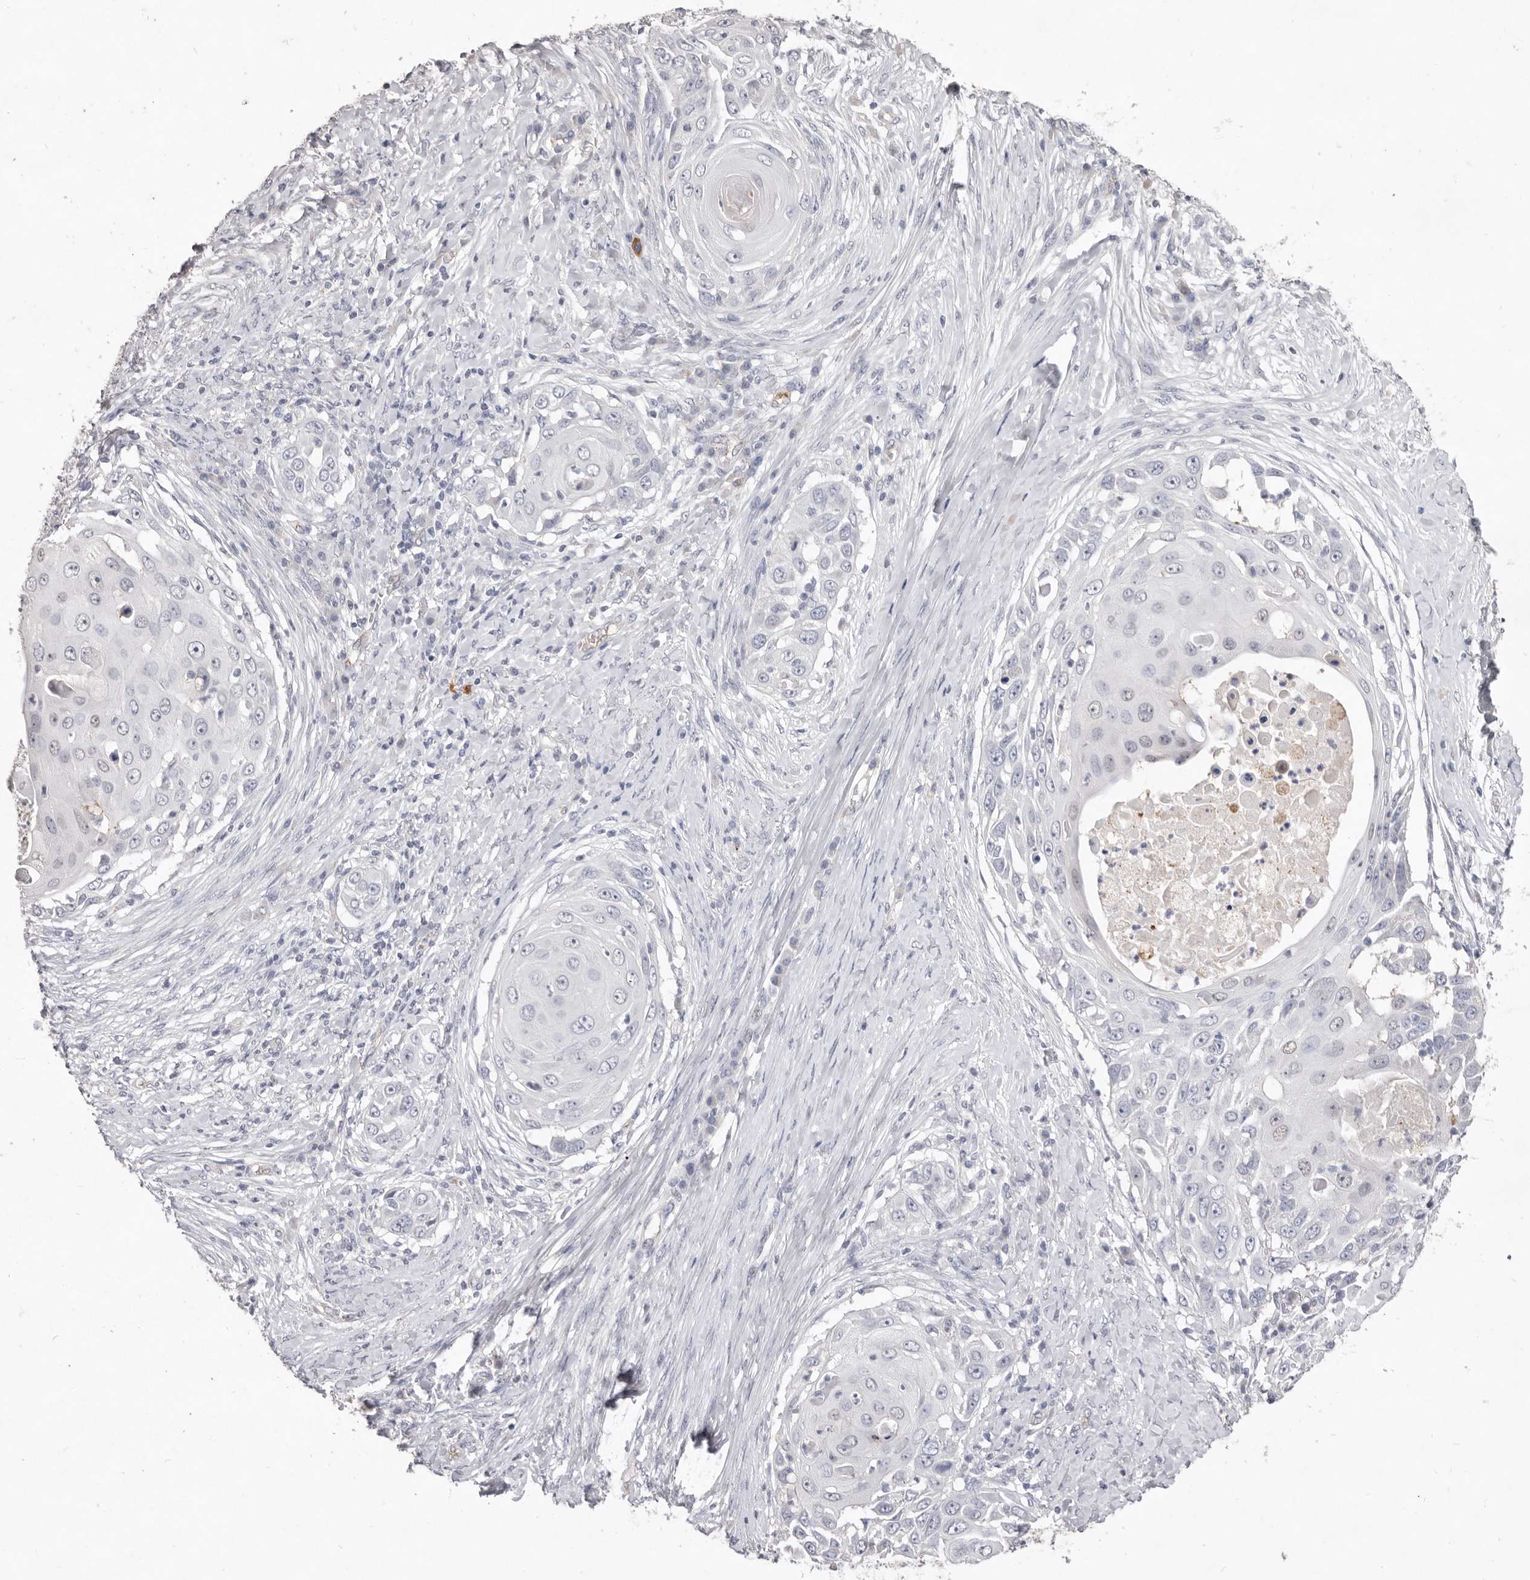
{"staining": {"intensity": "negative", "quantity": "none", "location": "none"}, "tissue": "skin cancer", "cell_type": "Tumor cells", "image_type": "cancer", "snomed": [{"axis": "morphology", "description": "Squamous cell carcinoma, NOS"}, {"axis": "topography", "description": "Skin"}], "caption": "Immunohistochemistry micrograph of human skin squamous cell carcinoma stained for a protein (brown), which displays no positivity in tumor cells.", "gene": "ZYG11B", "patient": {"sex": "female", "age": 44}}